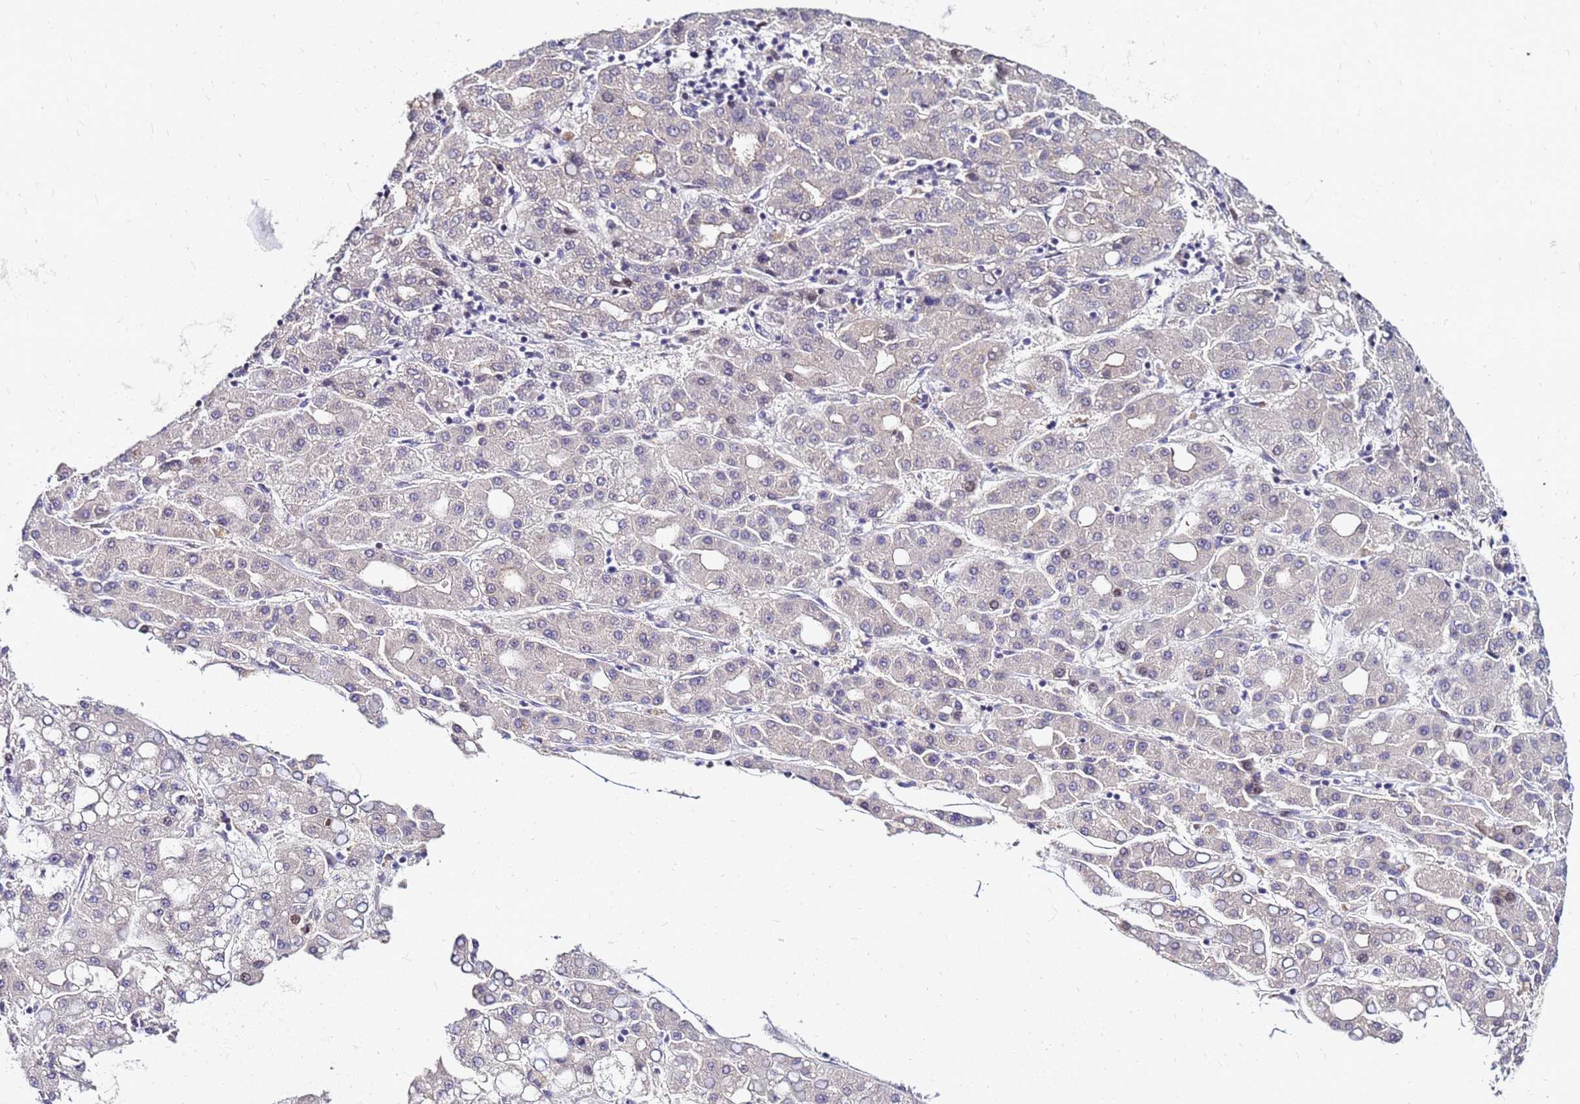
{"staining": {"intensity": "negative", "quantity": "none", "location": "none"}, "tissue": "liver cancer", "cell_type": "Tumor cells", "image_type": "cancer", "snomed": [{"axis": "morphology", "description": "Carcinoma, Hepatocellular, NOS"}, {"axis": "topography", "description": "Liver"}], "caption": "Tumor cells are negative for protein expression in human hepatocellular carcinoma (liver).", "gene": "ARHGEF5", "patient": {"sex": "male", "age": 65}}